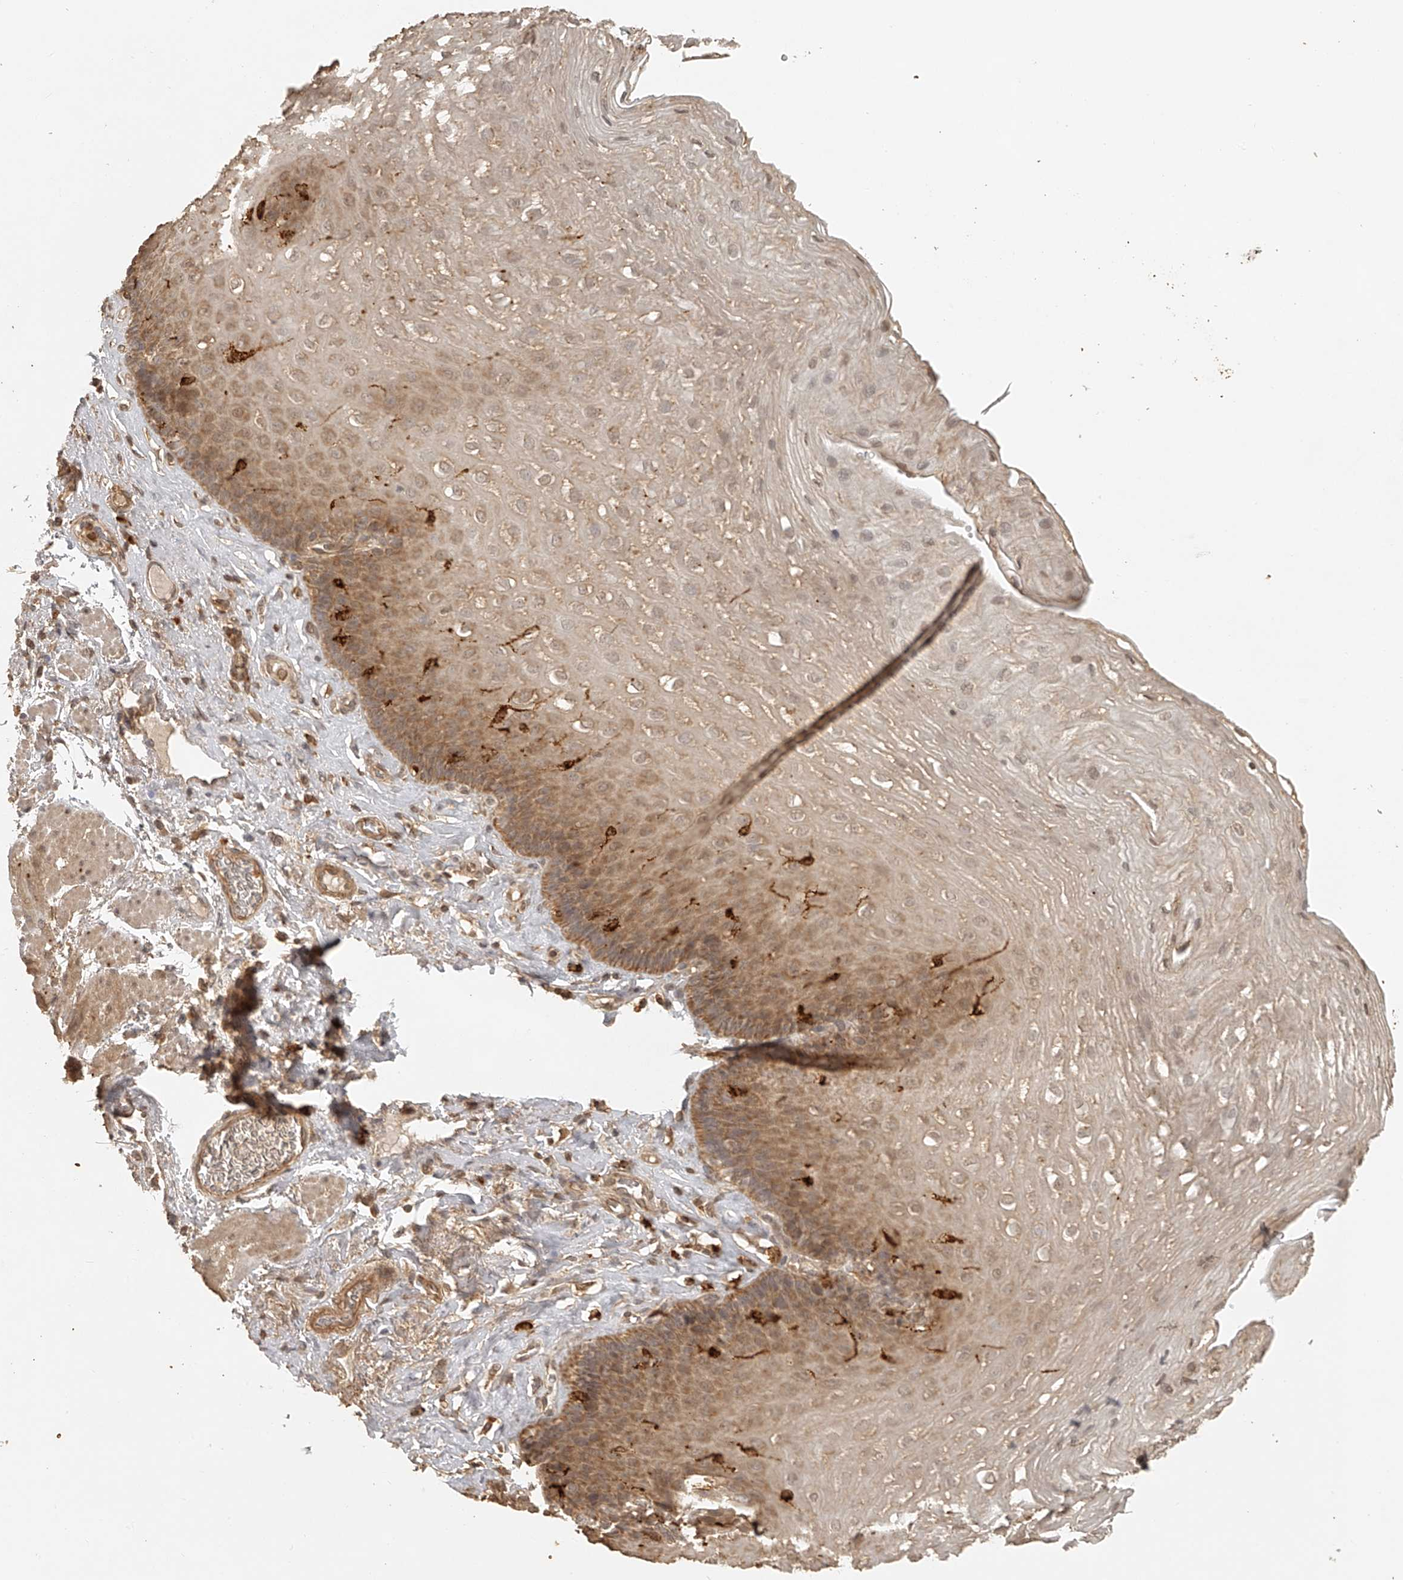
{"staining": {"intensity": "moderate", "quantity": ">75%", "location": "cytoplasmic/membranous,nuclear"}, "tissue": "esophagus", "cell_type": "Squamous epithelial cells", "image_type": "normal", "snomed": [{"axis": "morphology", "description": "Normal tissue, NOS"}, {"axis": "topography", "description": "Esophagus"}], "caption": "About >75% of squamous epithelial cells in normal esophagus demonstrate moderate cytoplasmic/membranous,nuclear protein expression as visualized by brown immunohistochemical staining.", "gene": "BCL2L11", "patient": {"sex": "female", "age": 66}}